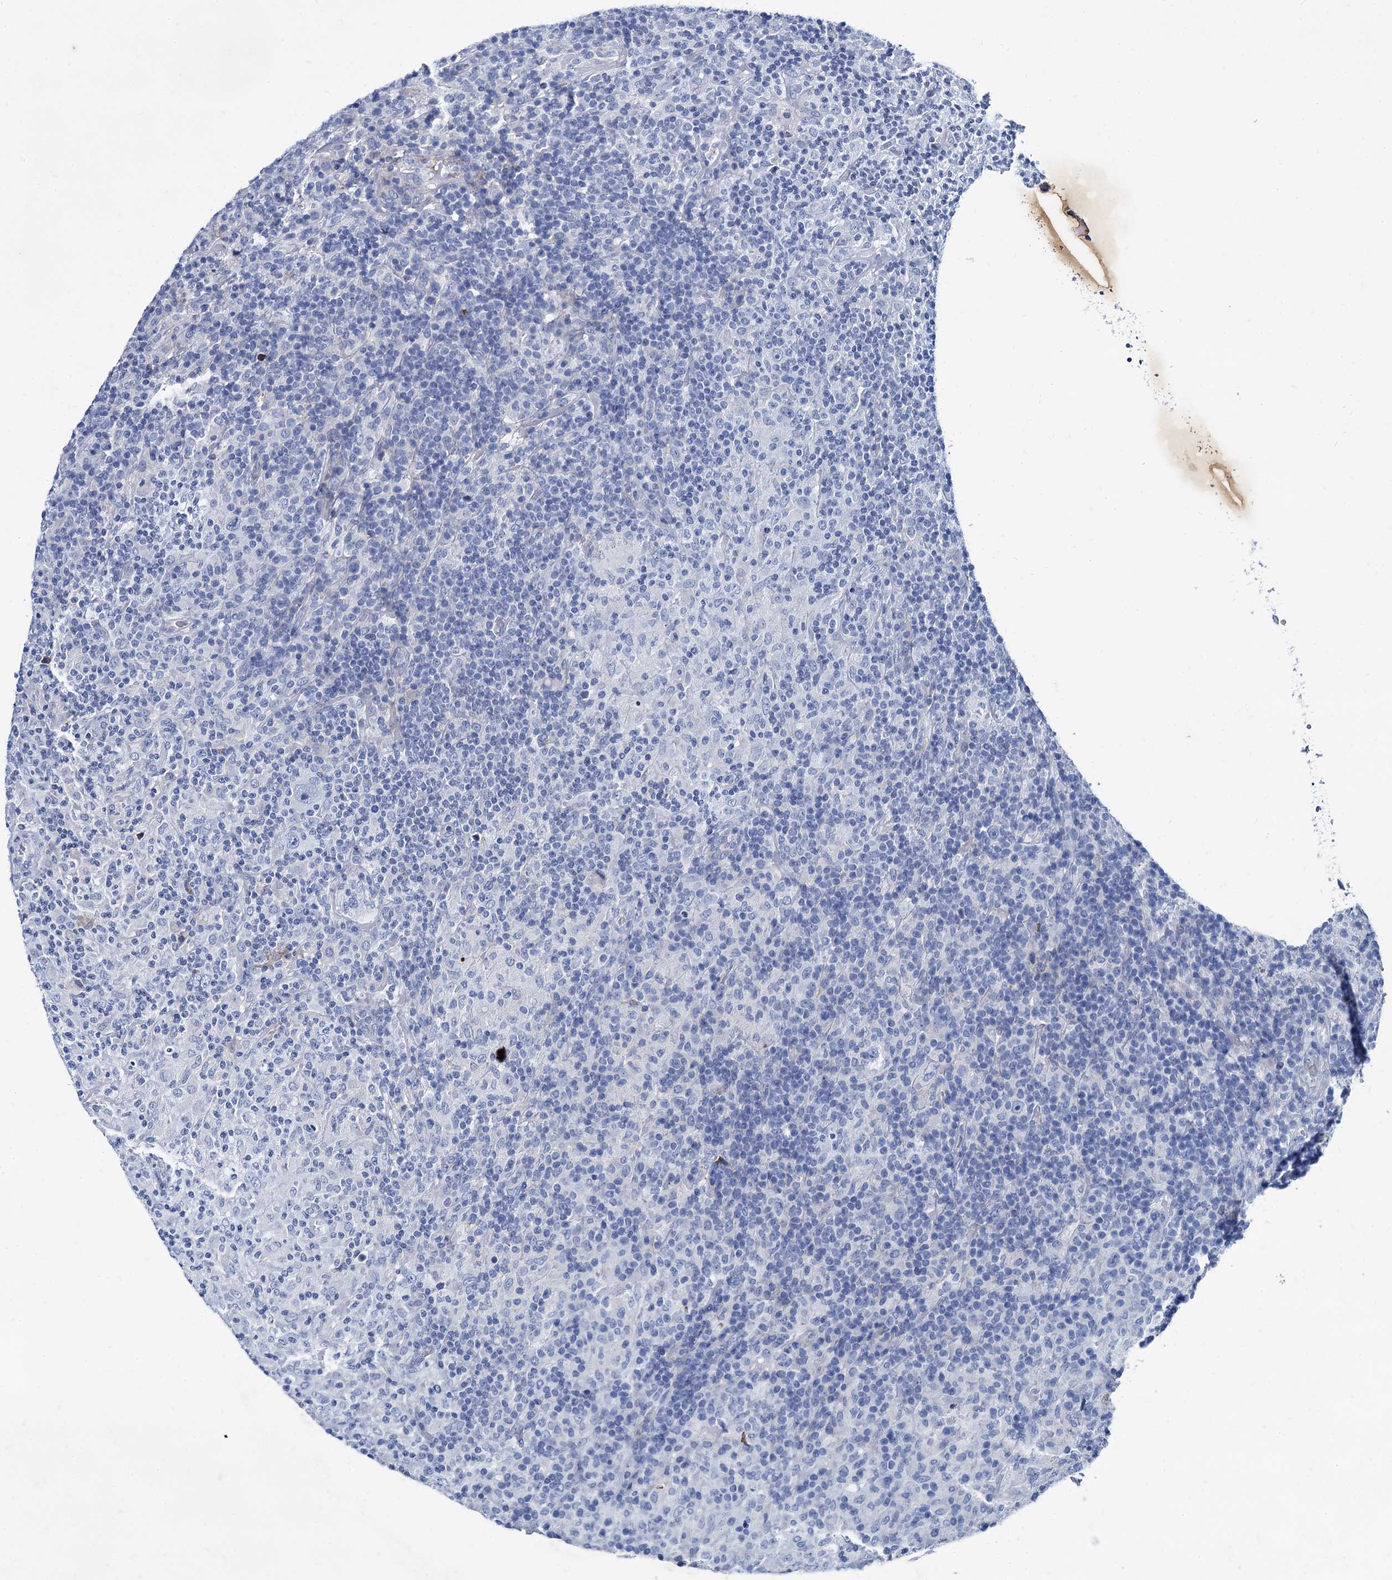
{"staining": {"intensity": "negative", "quantity": "none", "location": "none"}, "tissue": "lymphoma", "cell_type": "Tumor cells", "image_type": "cancer", "snomed": [{"axis": "morphology", "description": "Hodgkin's disease, NOS"}, {"axis": "topography", "description": "Lymph node"}], "caption": "High power microscopy histopathology image of an immunohistochemistry micrograph of lymphoma, revealing no significant positivity in tumor cells.", "gene": "TMEM72", "patient": {"sex": "male", "age": 70}}